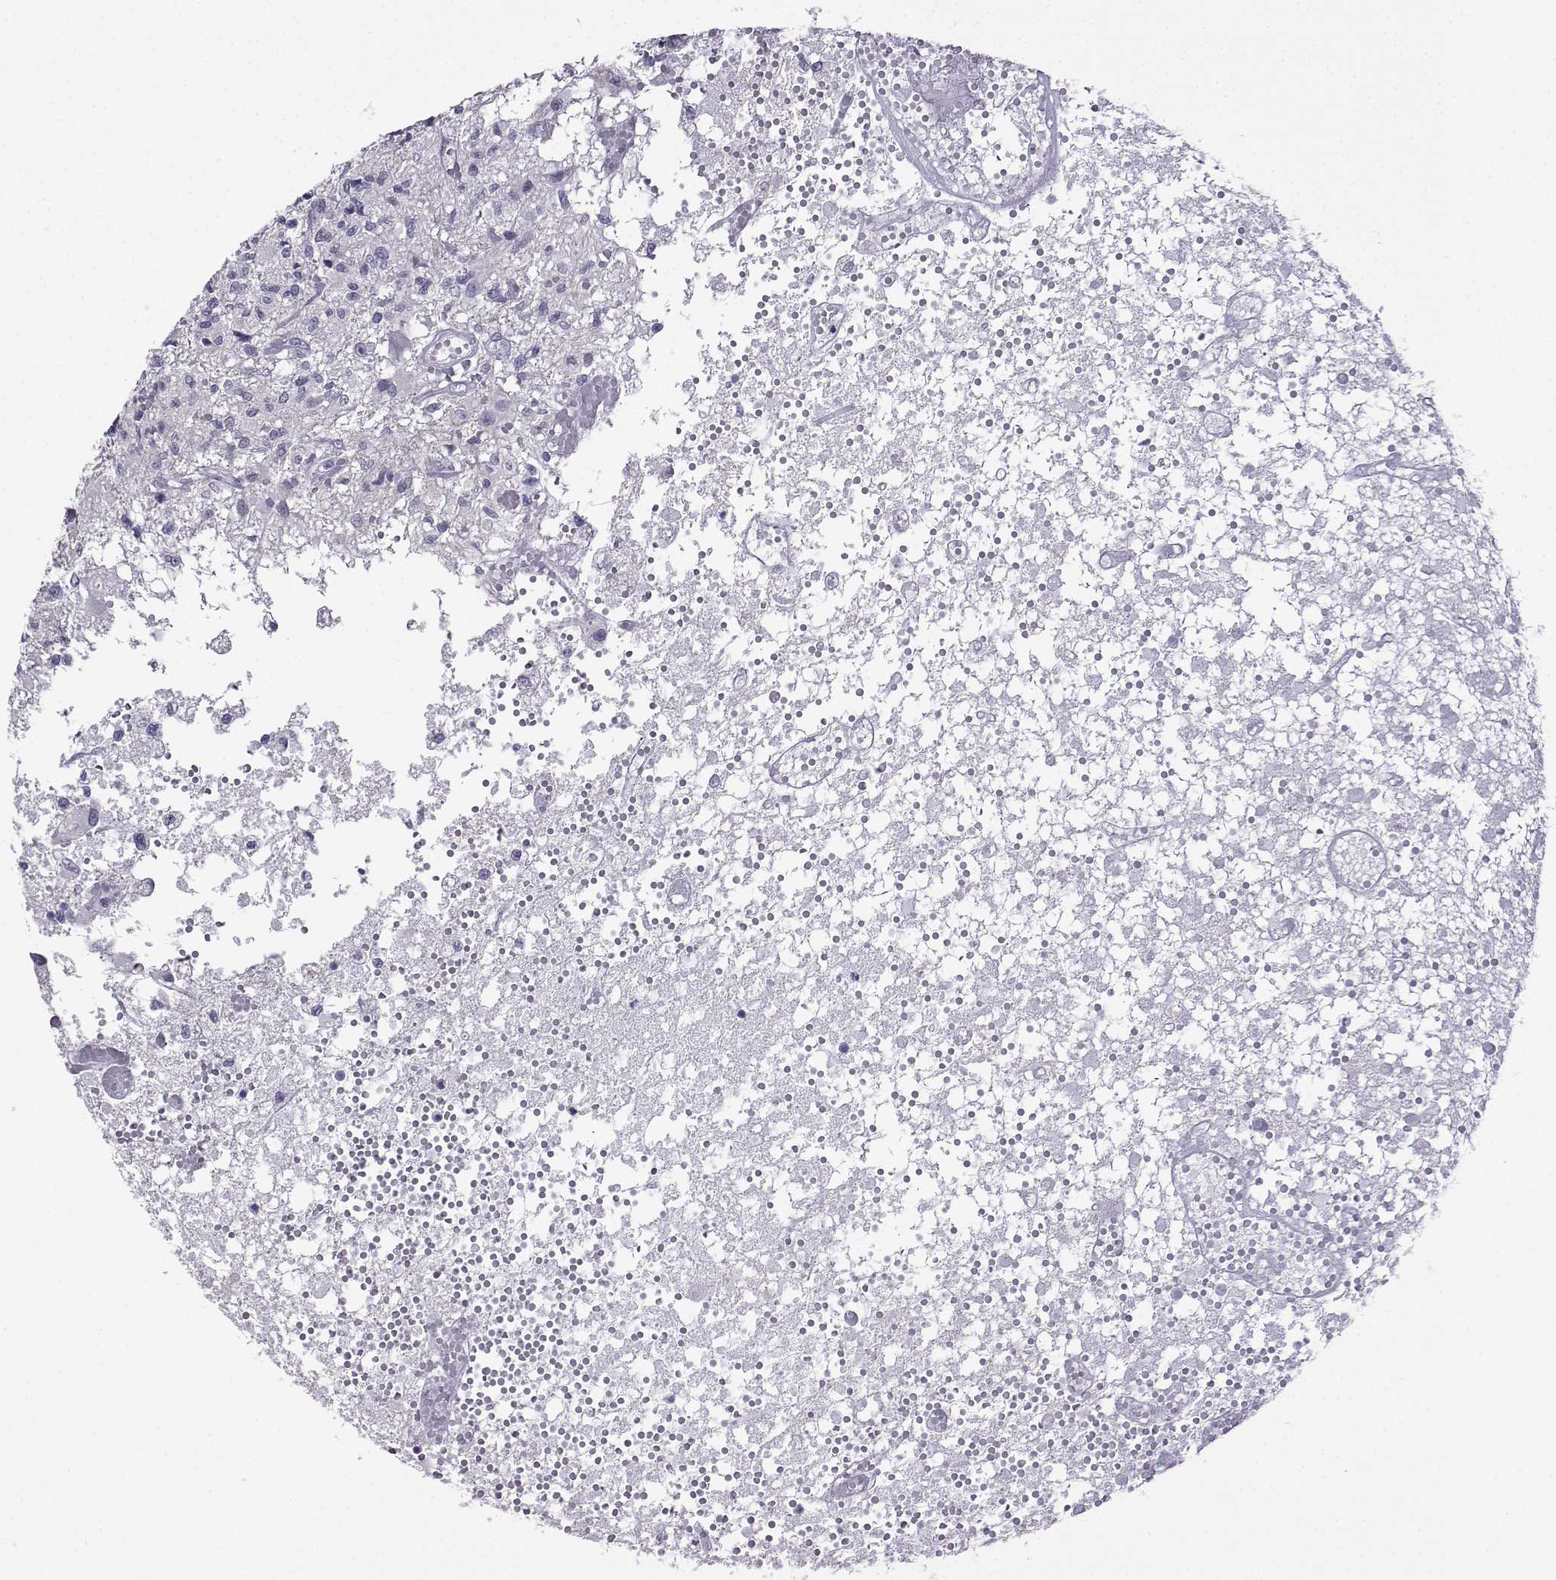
{"staining": {"intensity": "negative", "quantity": "none", "location": "none"}, "tissue": "glioma", "cell_type": "Tumor cells", "image_type": "cancer", "snomed": [{"axis": "morphology", "description": "Glioma, malignant, High grade"}, {"axis": "topography", "description": "Brain"}], "caption": "DAB immunohistochemical staining of human malignant glioma (high-grade) demonstrates no significant positivity in tumor cells. (Stains: DAB IHC with hematoxylin counter stain, Microscopy: brightfield microscopy at high magnification).", "gene": "KIF17", "patient": {"sex": "female", "age": 63}}